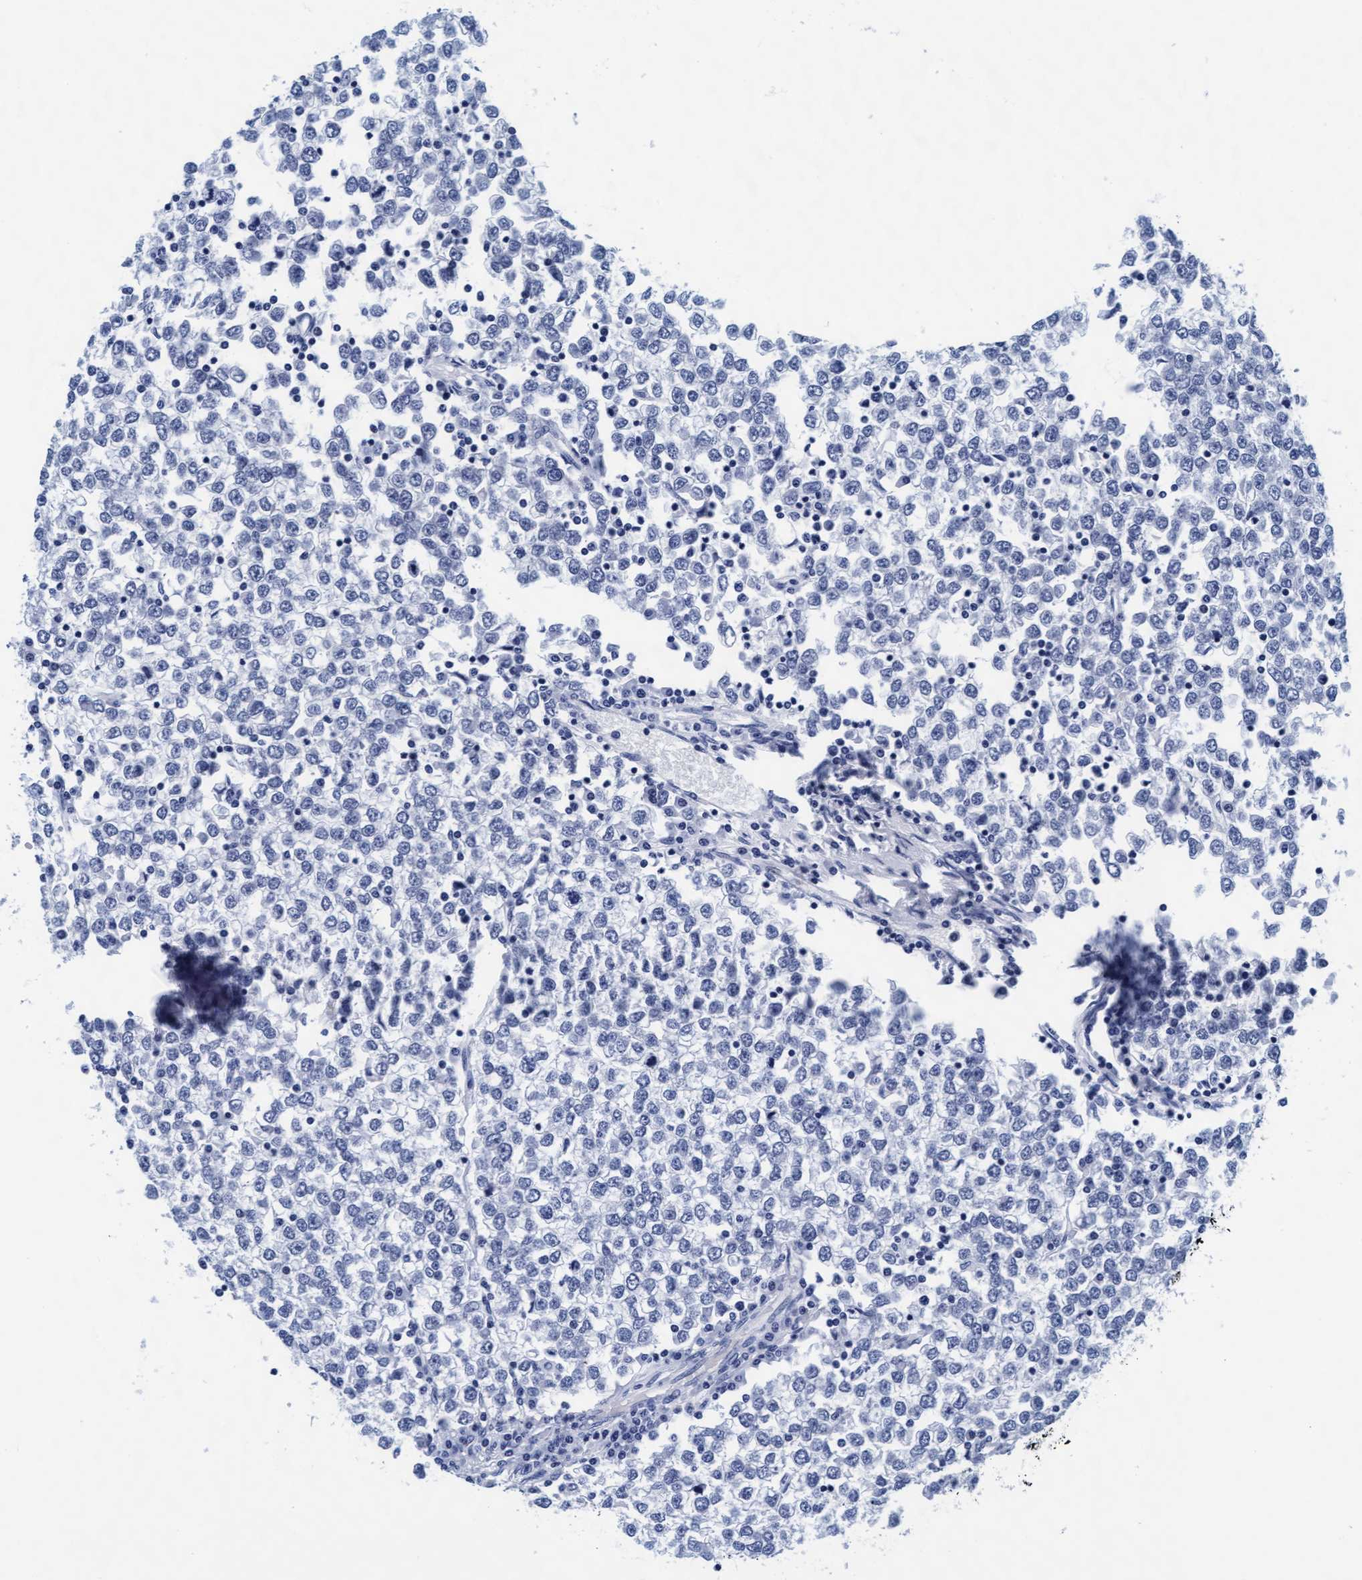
{"staining": {"intensity": "negative", "quantity": "none", "location": "none"}, "tissue": "testis cancer", "cell_type": "Tumor cells", "image_type": "cancer", "snomed": [{"axis": "morphology", "description": "Seminoma, NOS"}, {"axis": "topography", "description": "Testis"}], "caption": "An immunohistochemistry image of testis cancer (seminoma) is shown. There is no staining in tumor cells of testis cancer (seminoma).", "gene": "ARSG", "patient": {"sex": "male", "age": 65}}